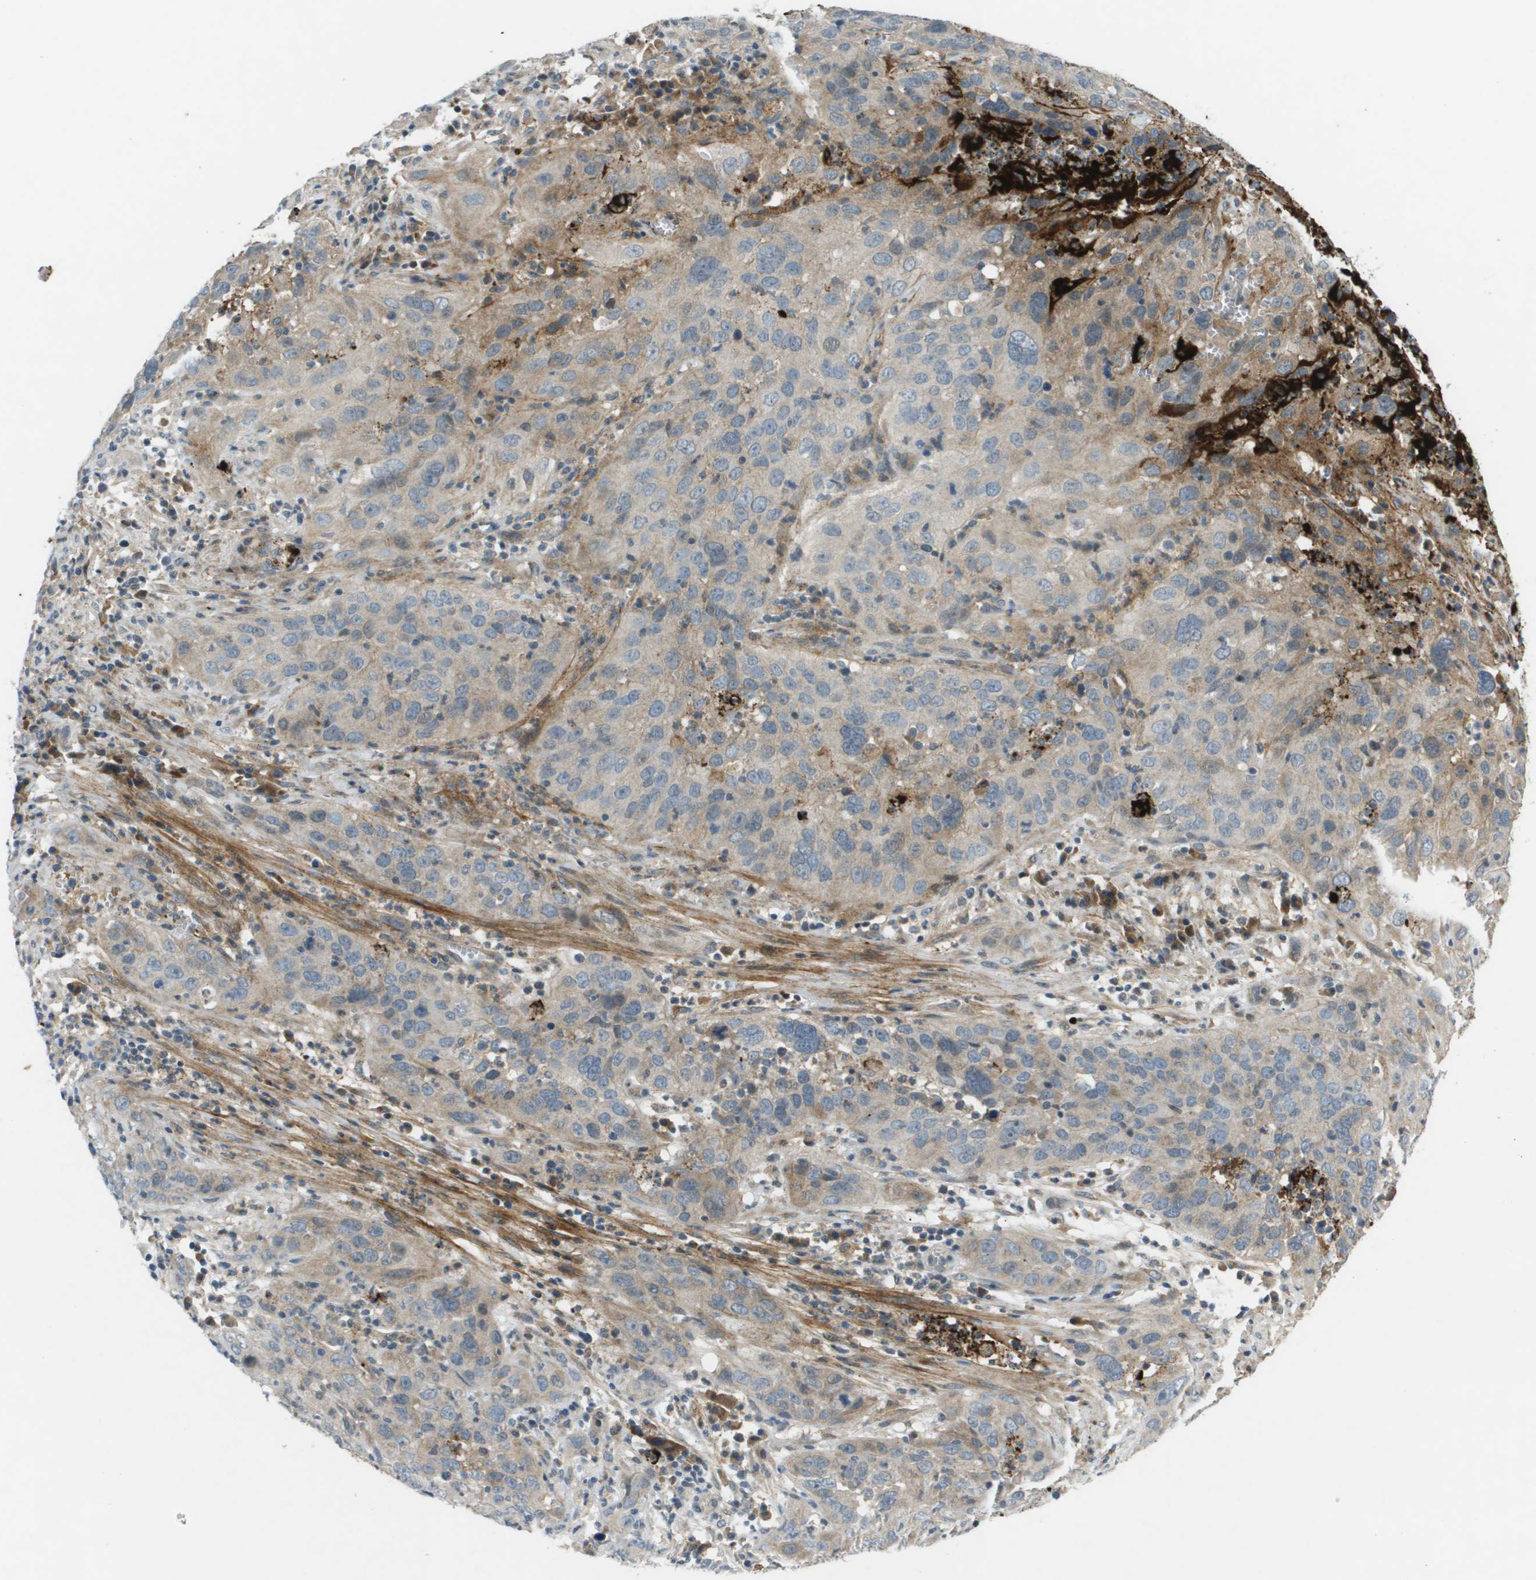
{"staining": {"intensity": "weak", "quantity": "<25%", "location": "cytoplasmic/membranous"}, "tissue": "cervical cancer", "cell_type": "Tumor cells", "image_type": "cancer", "snomed": [{"axis": "morphology", "description": "Squamous cell carcinoma, NOS"}, {"axis": "topography", "description": "Cervix"}], "caption": "Immunohistochemical staining of human squamous cell carcinoma (cervical) exhibits no significant staining in tumor cells.", "gene": "VTN", "patient": {"sex": "female", "age": 32}}